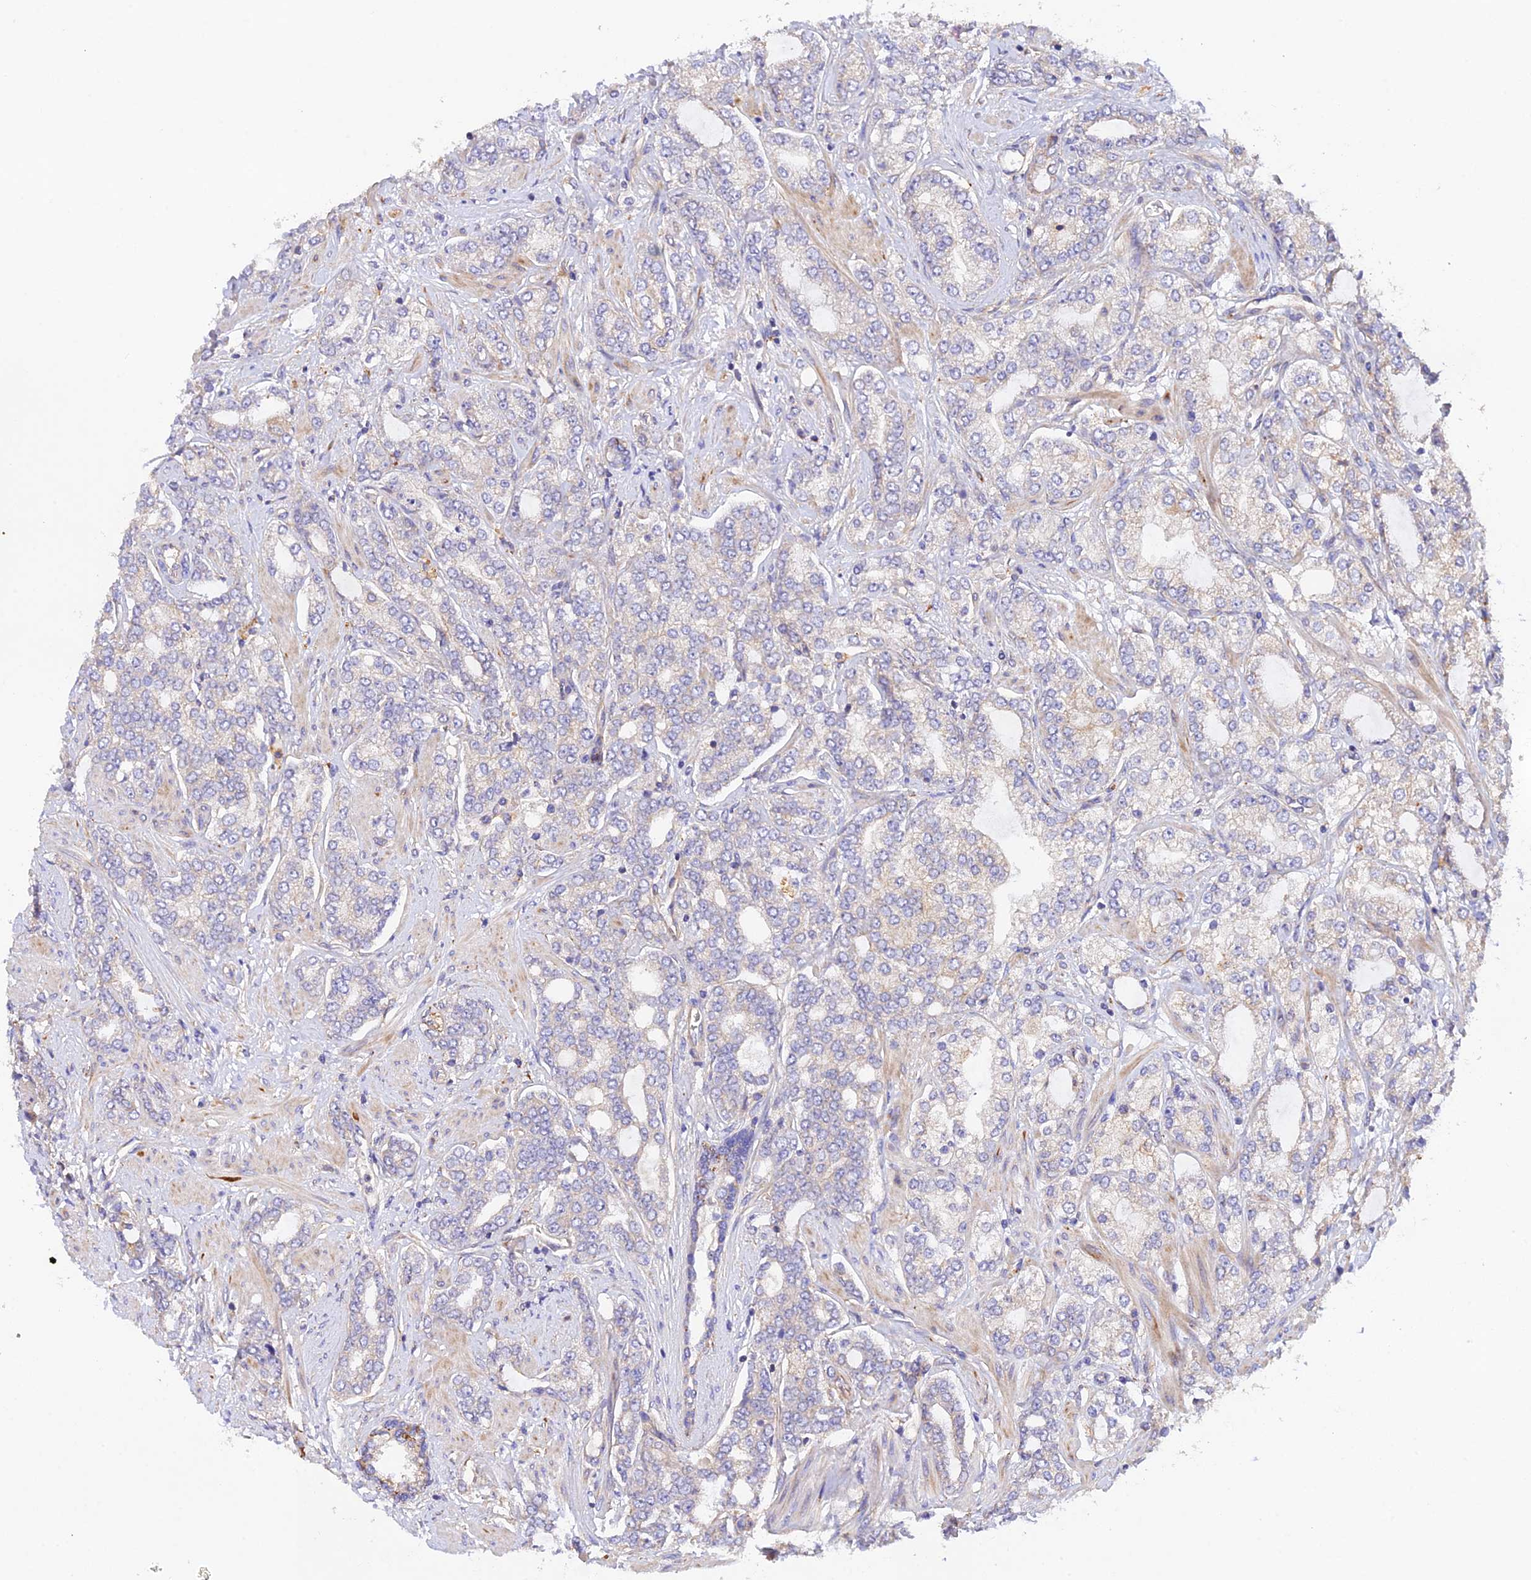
{"staining": {"intensity": "weak", "quantity": "<25%", "location": "cytoplasmic/membranous"}, "tissue": "prostate cancer", "cell_type": "Tumor cells", "image_type": "cancer", "snomed": [{"axis": "morphology", "description": "Adenocarcinoma, High grade"}, {"axis": "topography", "description": "Prostate"}], "caption": "IHC image of neoplastic tissue: prostate adenocarcinoma (high-grade) stained with DAB (3,3'-diaminobenzidine) reveals no significant protein expression in tumor cells. The staining is performed using DAB brown chromogen with nuclei counter-stained in using hematoxylin.", "gene": "MYO9A", "patient": {"sex": "male", "age": 64}}